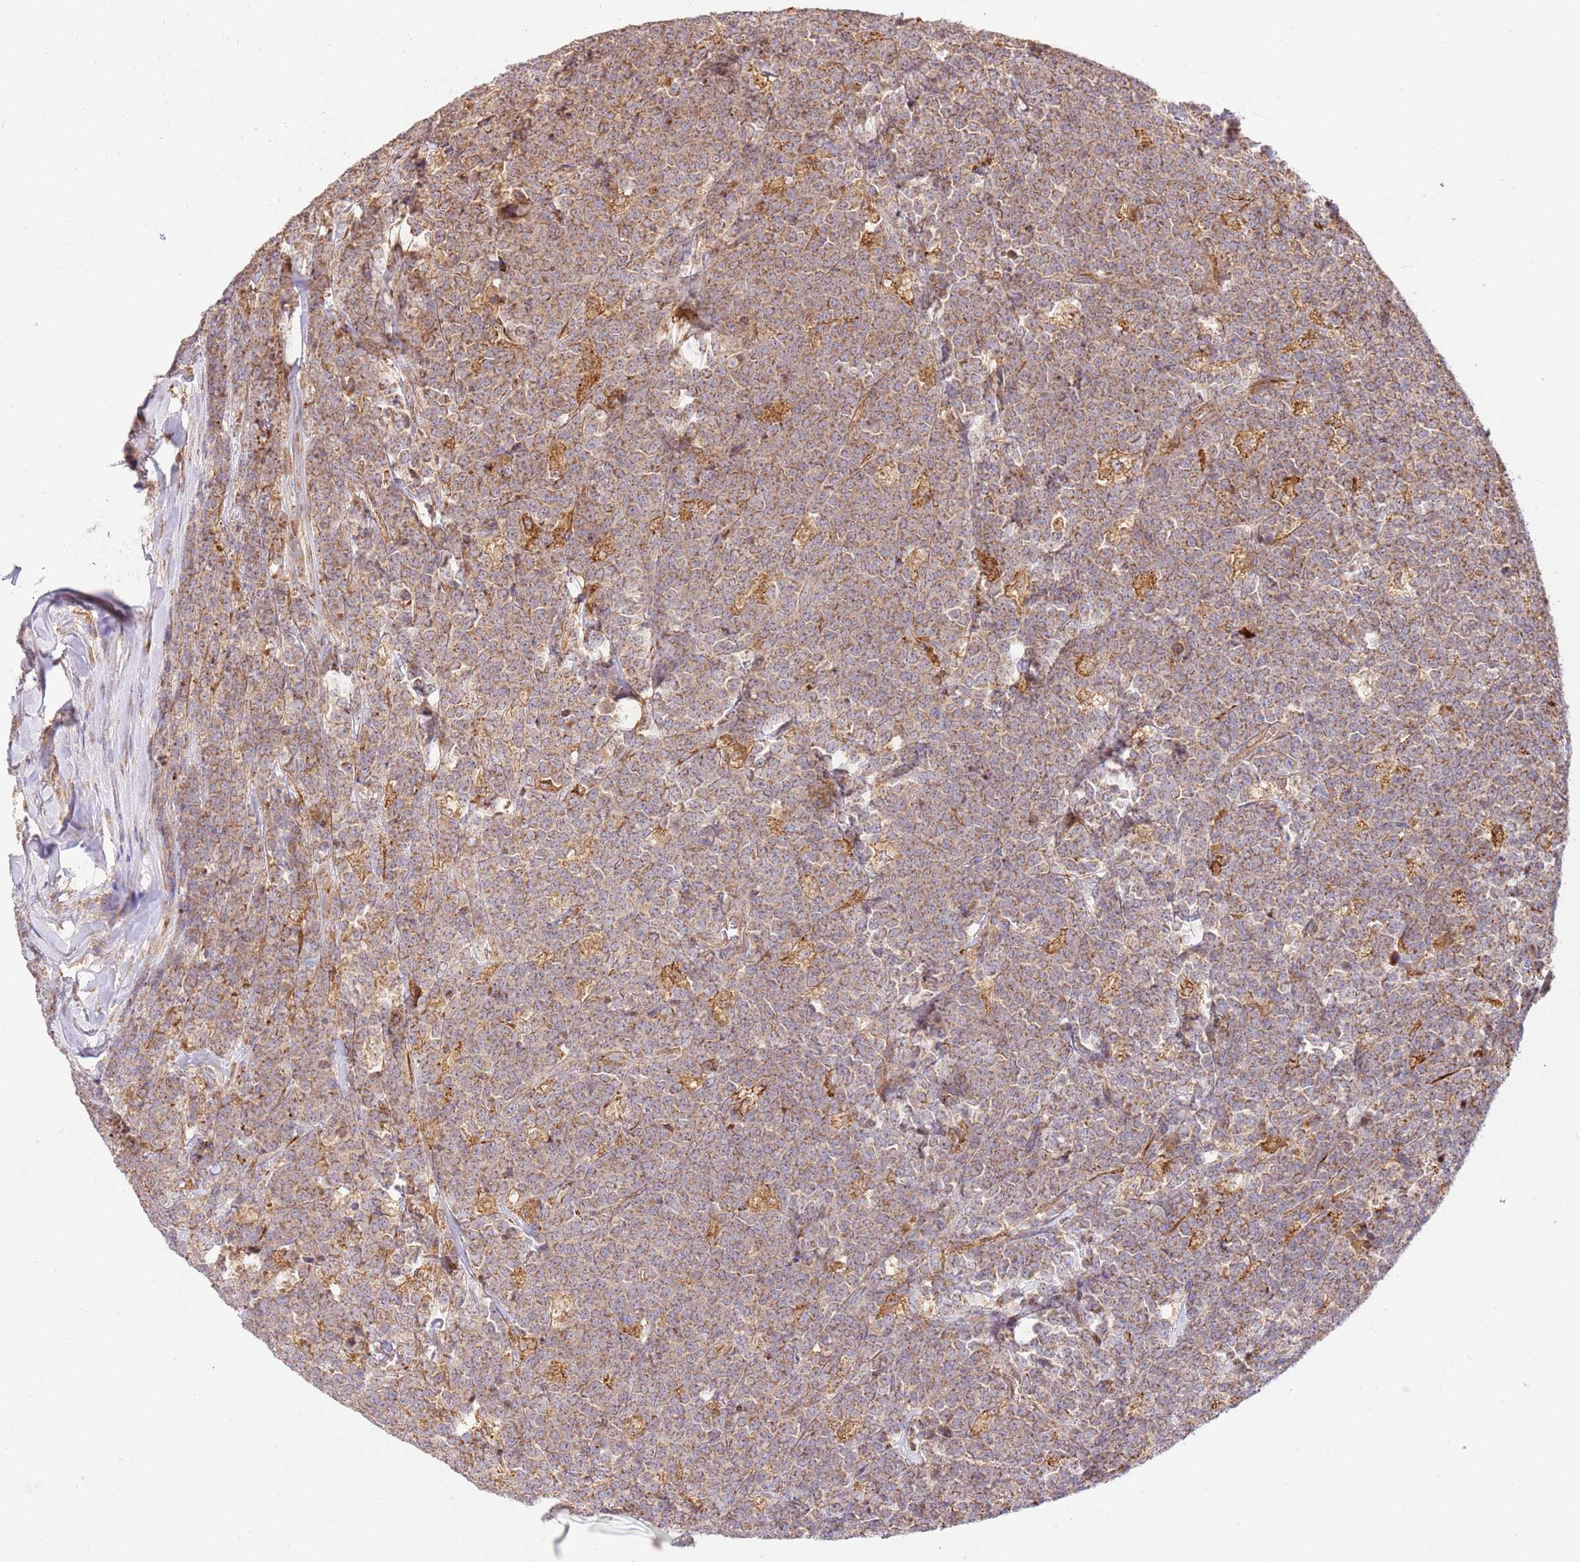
{"staining": {"intensity": "moderate", "quantity": ">75%", "location": "cytoplasmic/membranous"}, "tissue": "lymphoma", "cell_type": "Tumor cells", "image_type": "cancer", "snomed": [{"axis": "morphology", "description": "Malignant lymphoma, non-Hodgkin's type, High grade"}, {"axis": "topography", "description": "Small intestine"}, {"axis": "topography", "description": "Colon"}], "caption": "Lymphoma stained with a protein marker displays moderate staining in tumor cells.", "gene": "SPATA2L", "patient": {"sex": "male", "age": 8}}